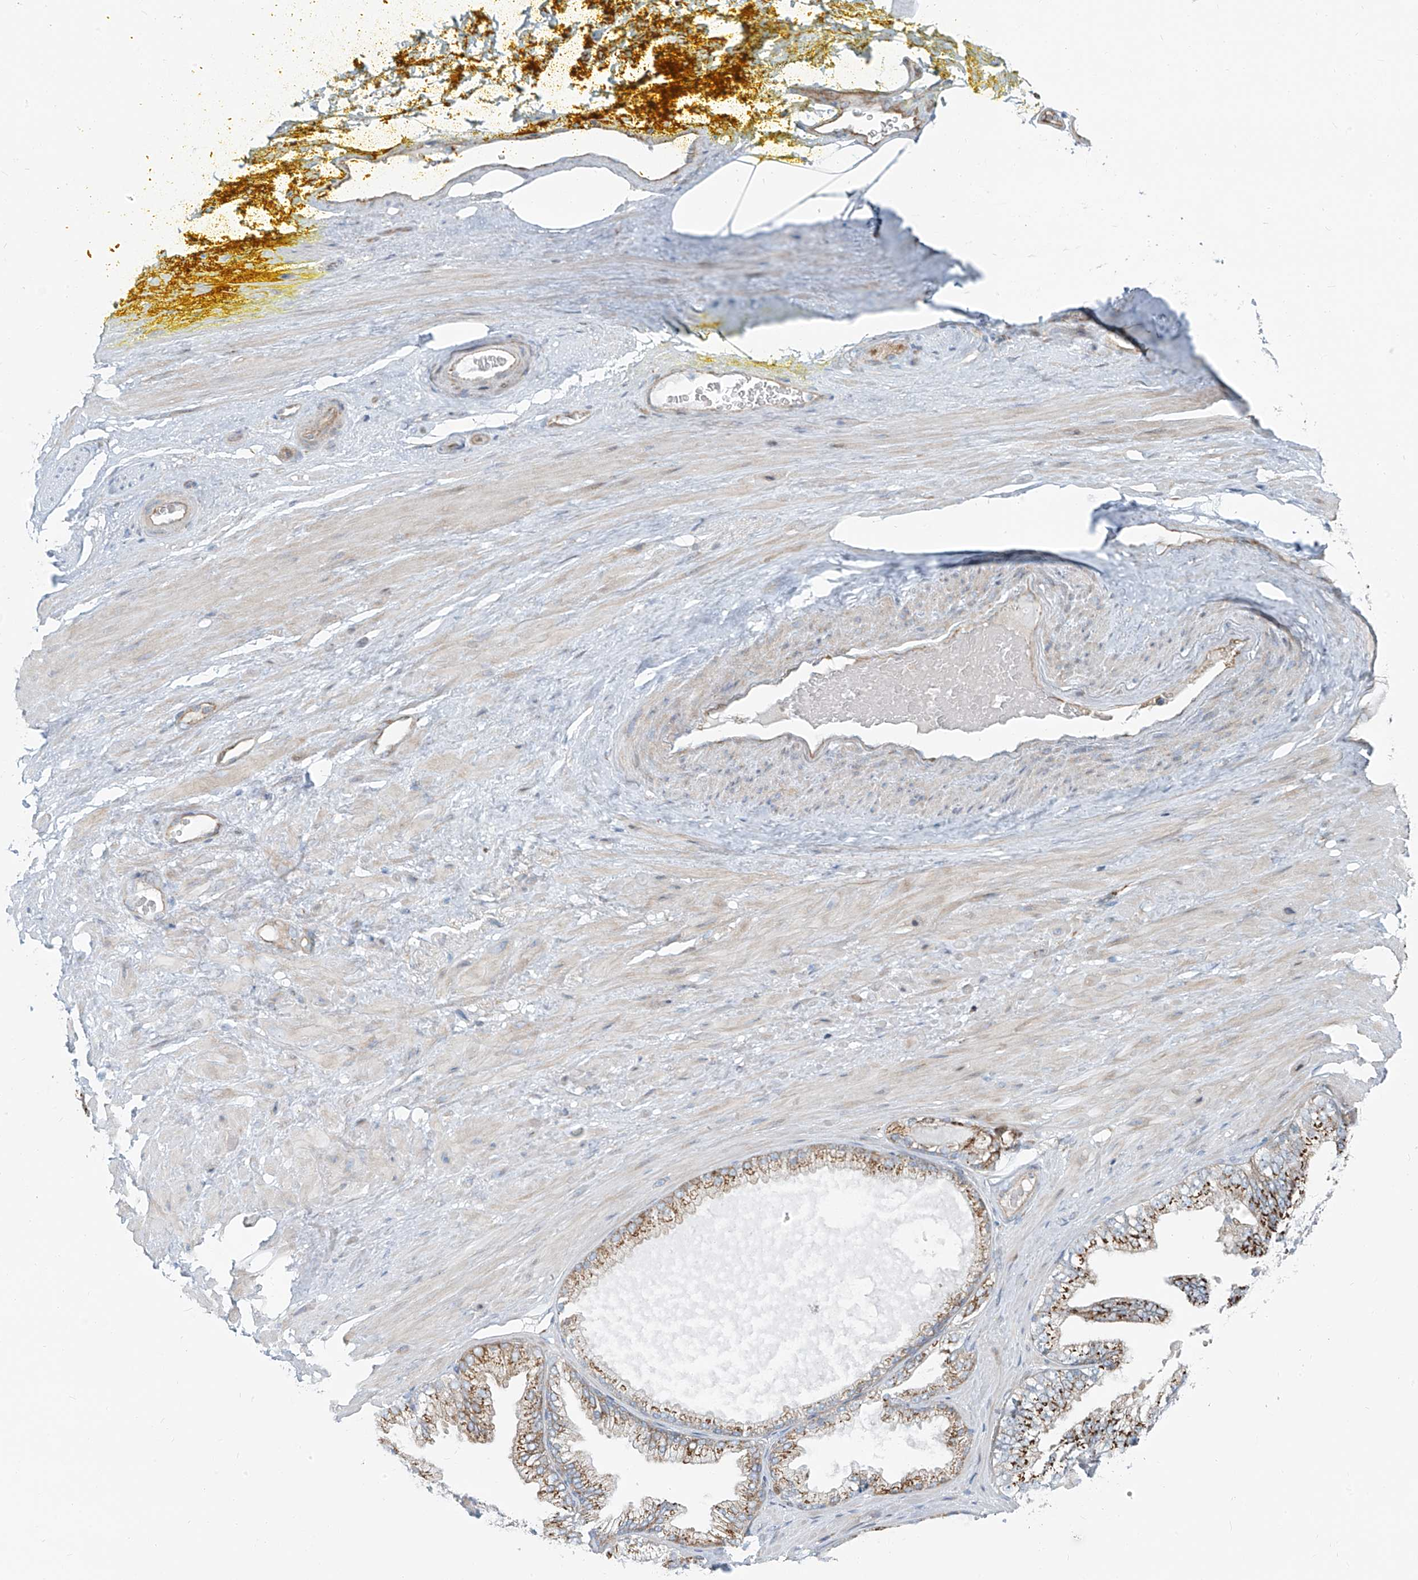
{"staining": {"intensity": "negative", "quantity": "none", "location": "none"}, "tissue": "adipose tissue", "cell_type": "Adipocytes", "image_type": "normal", "snomed": [{"axis": "morphology", "description": "Normal tissue, NOS"}, {"axis": "morphology", "description": "Adenocarcinoma, Low grade"}, {"axis": "topography", "description": "Prostate"}, {"axis": "topography", "description": "Peripheral nerve tissue"}], "caption": "This is a image of immunohistochemistry staining of normal adipose tissue, which shows no staining in adipocytes.", "gene": "HIC2", "patient": {"sex": "male", "age": 63}}